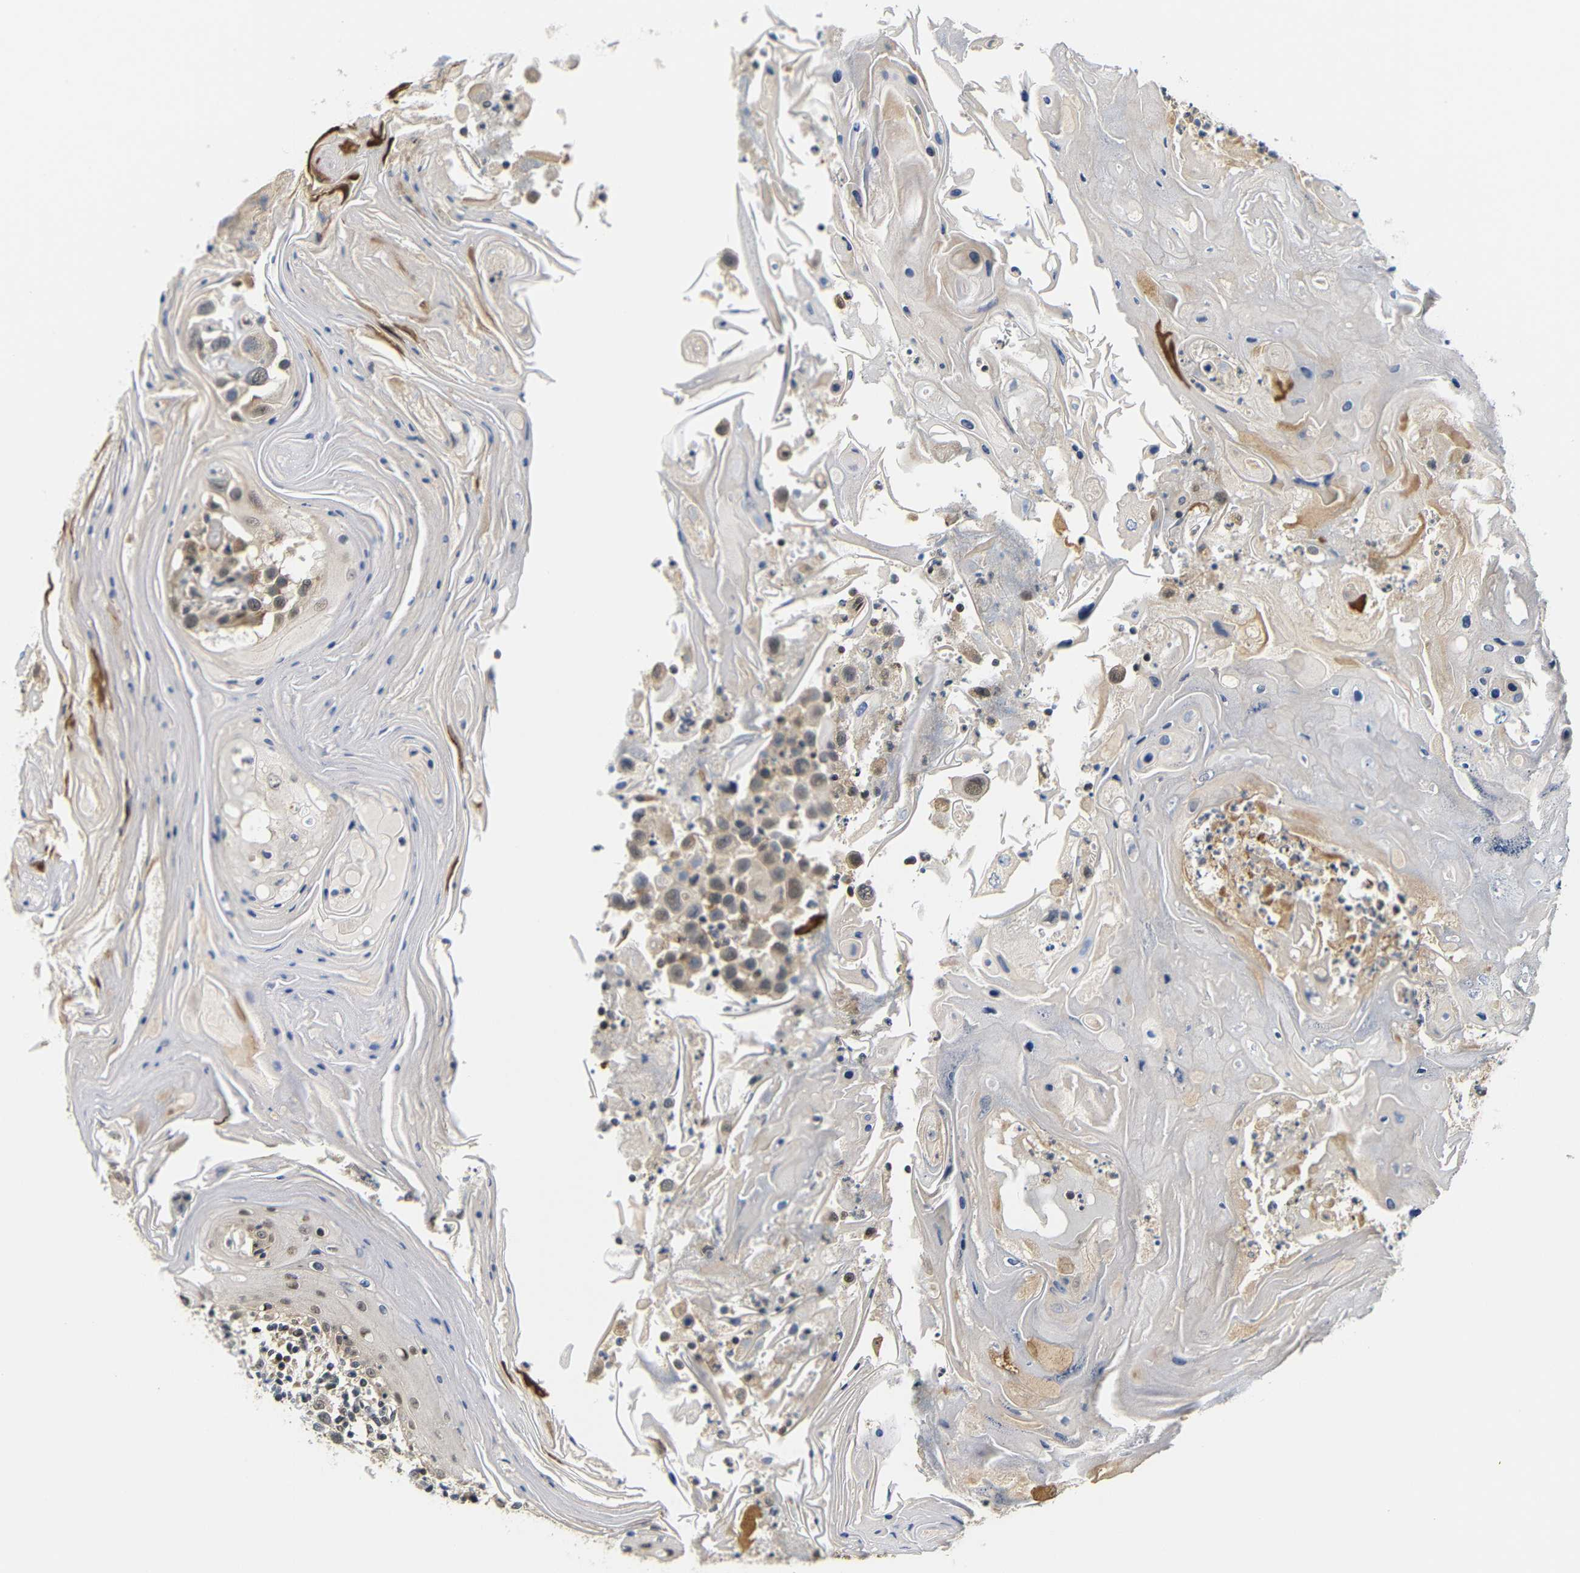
{"staining": {"intensity": "moderate", "quantity": ">75%", "location": "cytoplasmic/membranous,nuclear"}, "tissue": "head and neck cancer", "cell_type": "Tumor cells", "image_type": "cancer", "snomed": [{"axis": "morphology", "description": "Squamous cell carcinoma, NOS"}, {"axis": "topography", "description": "Oral tissue"}, {"axis": "topography", "description": "Head-Neck"}], "caption": "About >75% of tumor cells in human head and neck squamous cell carcinoma exhibit moderate cytoplasmic/membranous and nuclear protein staining as visualized by brown immunohistochemical staining.", "gene": "GJA5", "patient": {"sex": "female", "age": 76}}